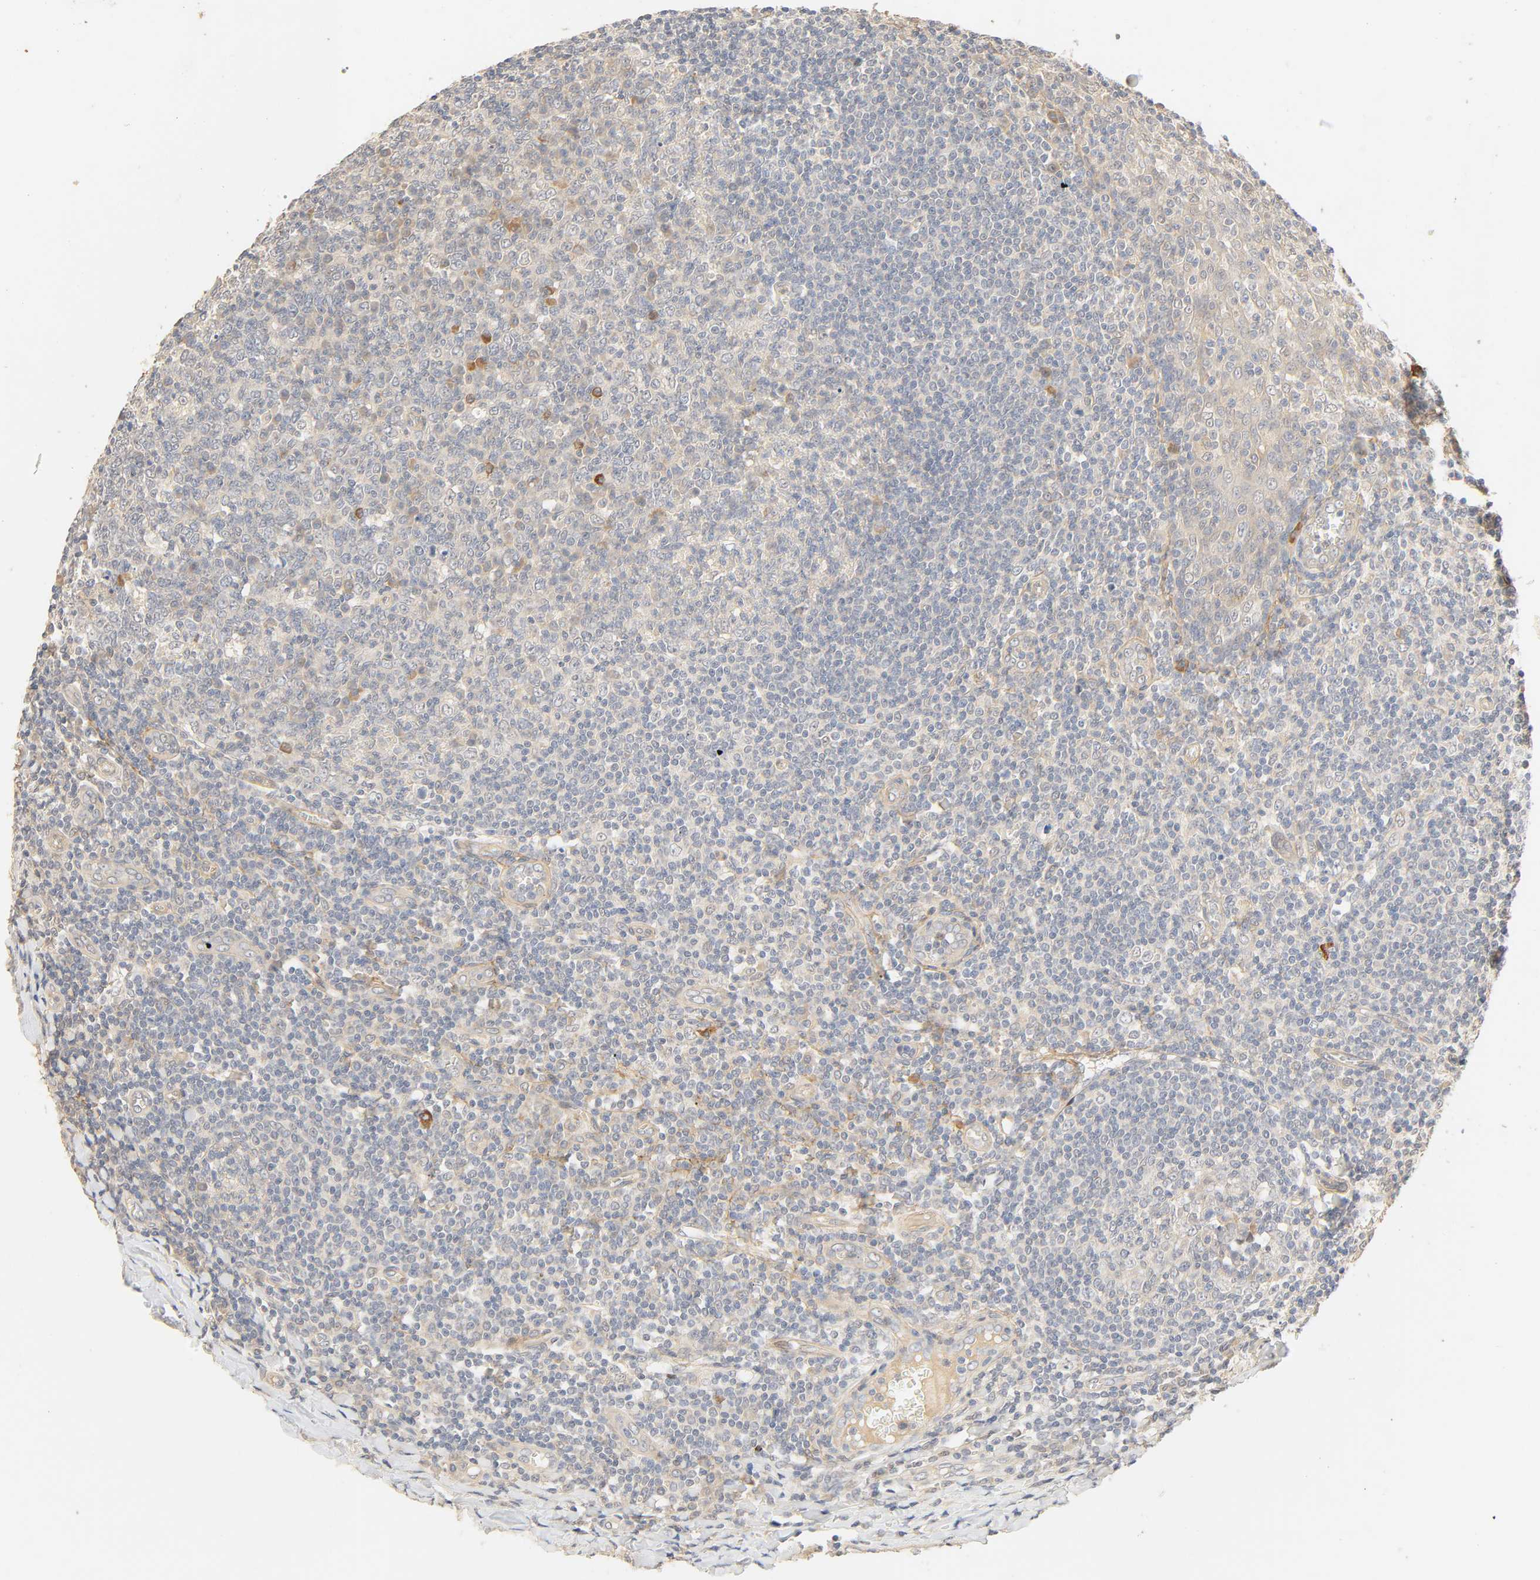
{"staining": {"intensity": "weak", "quantity": "<25%", "location": "cytoplasmic/membranous"}, "tissue": "tonsil", "cell_type": "Germinal center cells", "image_type": "normal", "snomed": [{"axis": "morphology", "description": "Normal tissue, NOS"}, {"axis": "topography", "description": "Tonsil"}], "caption": "High power microscopy histopathology image of an immunohistochemistry micrograph of unremarkable tonsil, revealing no significant expression in germinal center cells.", "gene": "CACNA1G", "patient": {"sex": "male", "age": 31}}